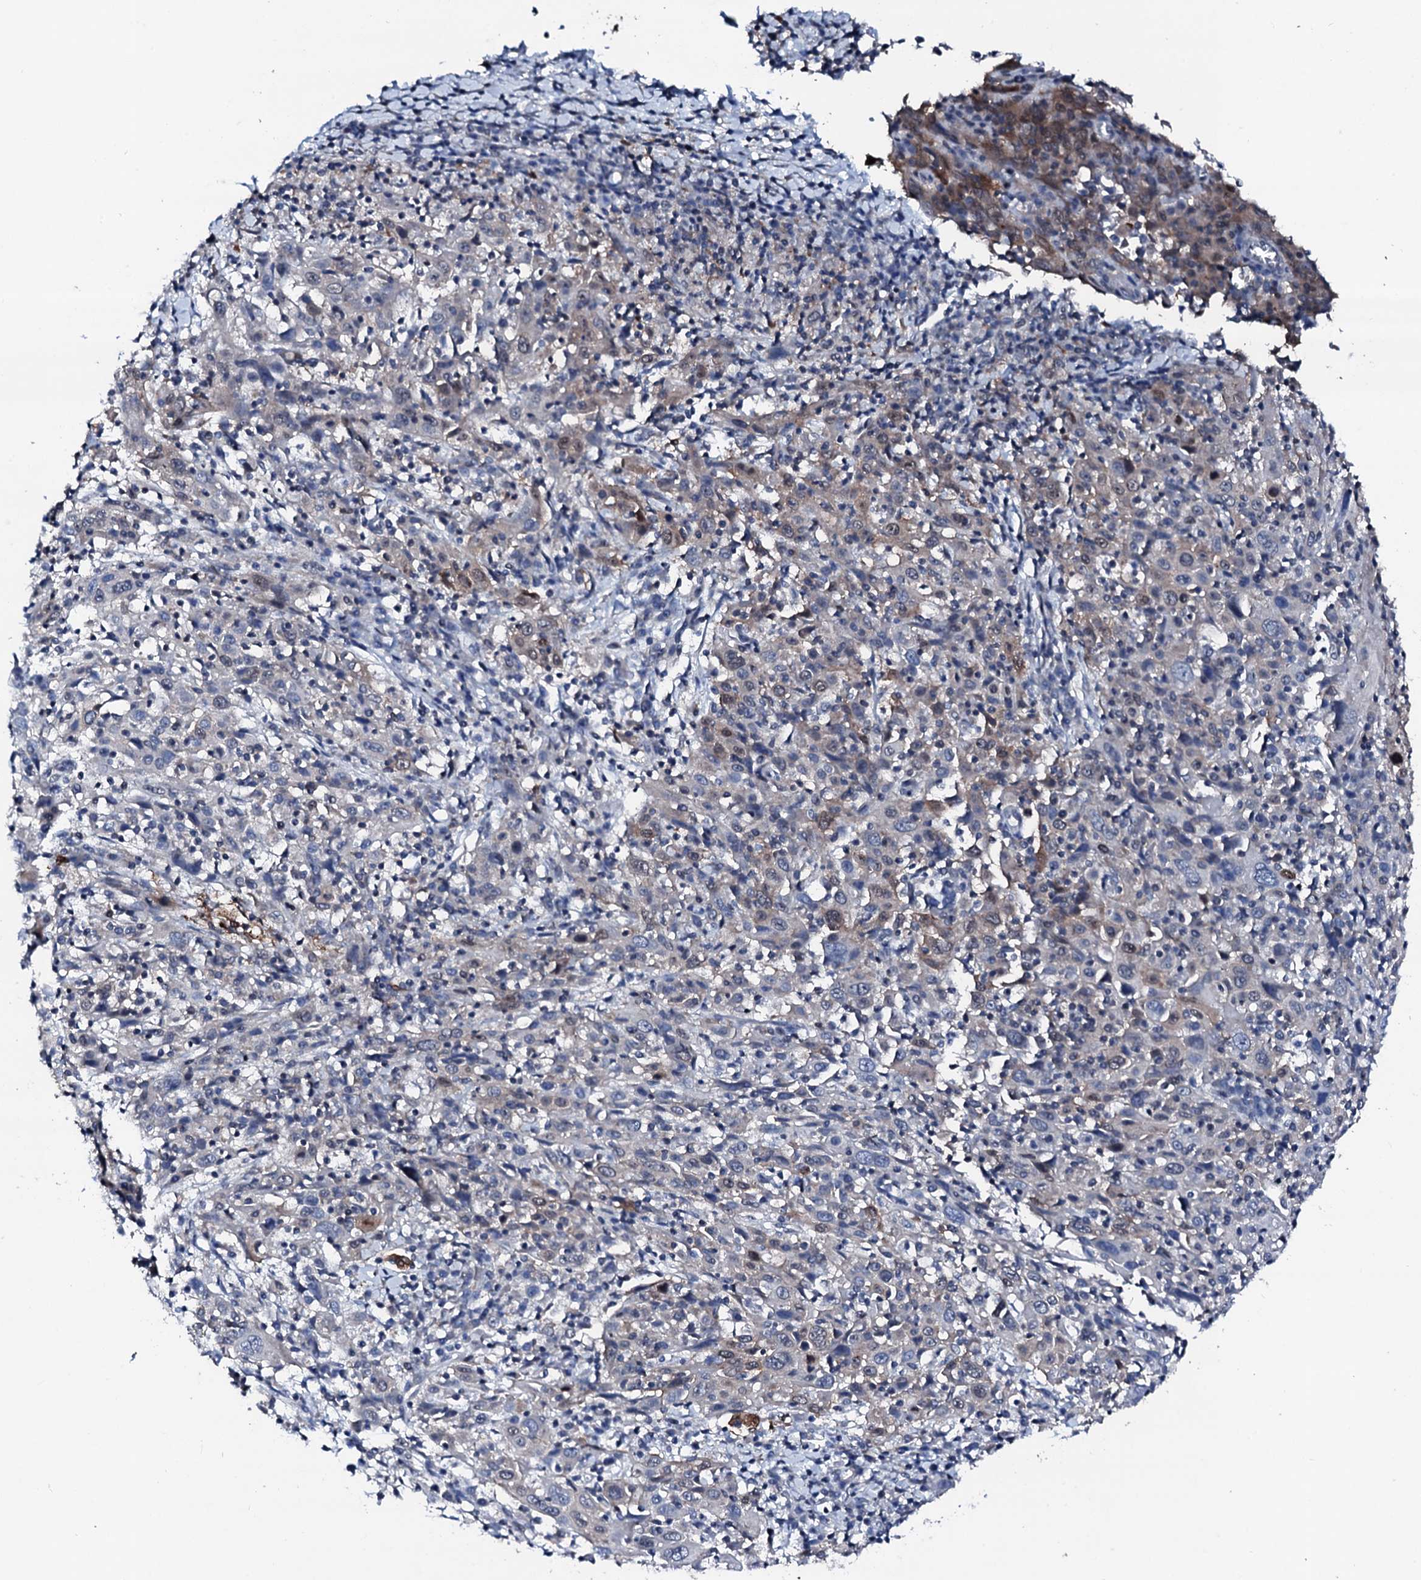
{"staining": {"intensity": "weak", "quantity": "<25%", "location": "cytoplasmic/membranous,nuclear"}, "tissue": "cervical cancer", "cell_type": "Tumor cells", "image_type": "cancer", "snomed": [{"axis": "morphology", "description": "Squamous cell carcinoma, NOS"}, {"axis": "topography", "description": "Cervix"}], "caption": "Immunohistochemistry of cervical cancer (squamous cell carcinoma) shows no staining in tumor cells.", "gene": "TRAFD1", "patient": {"sex": "female", "age": 46}}